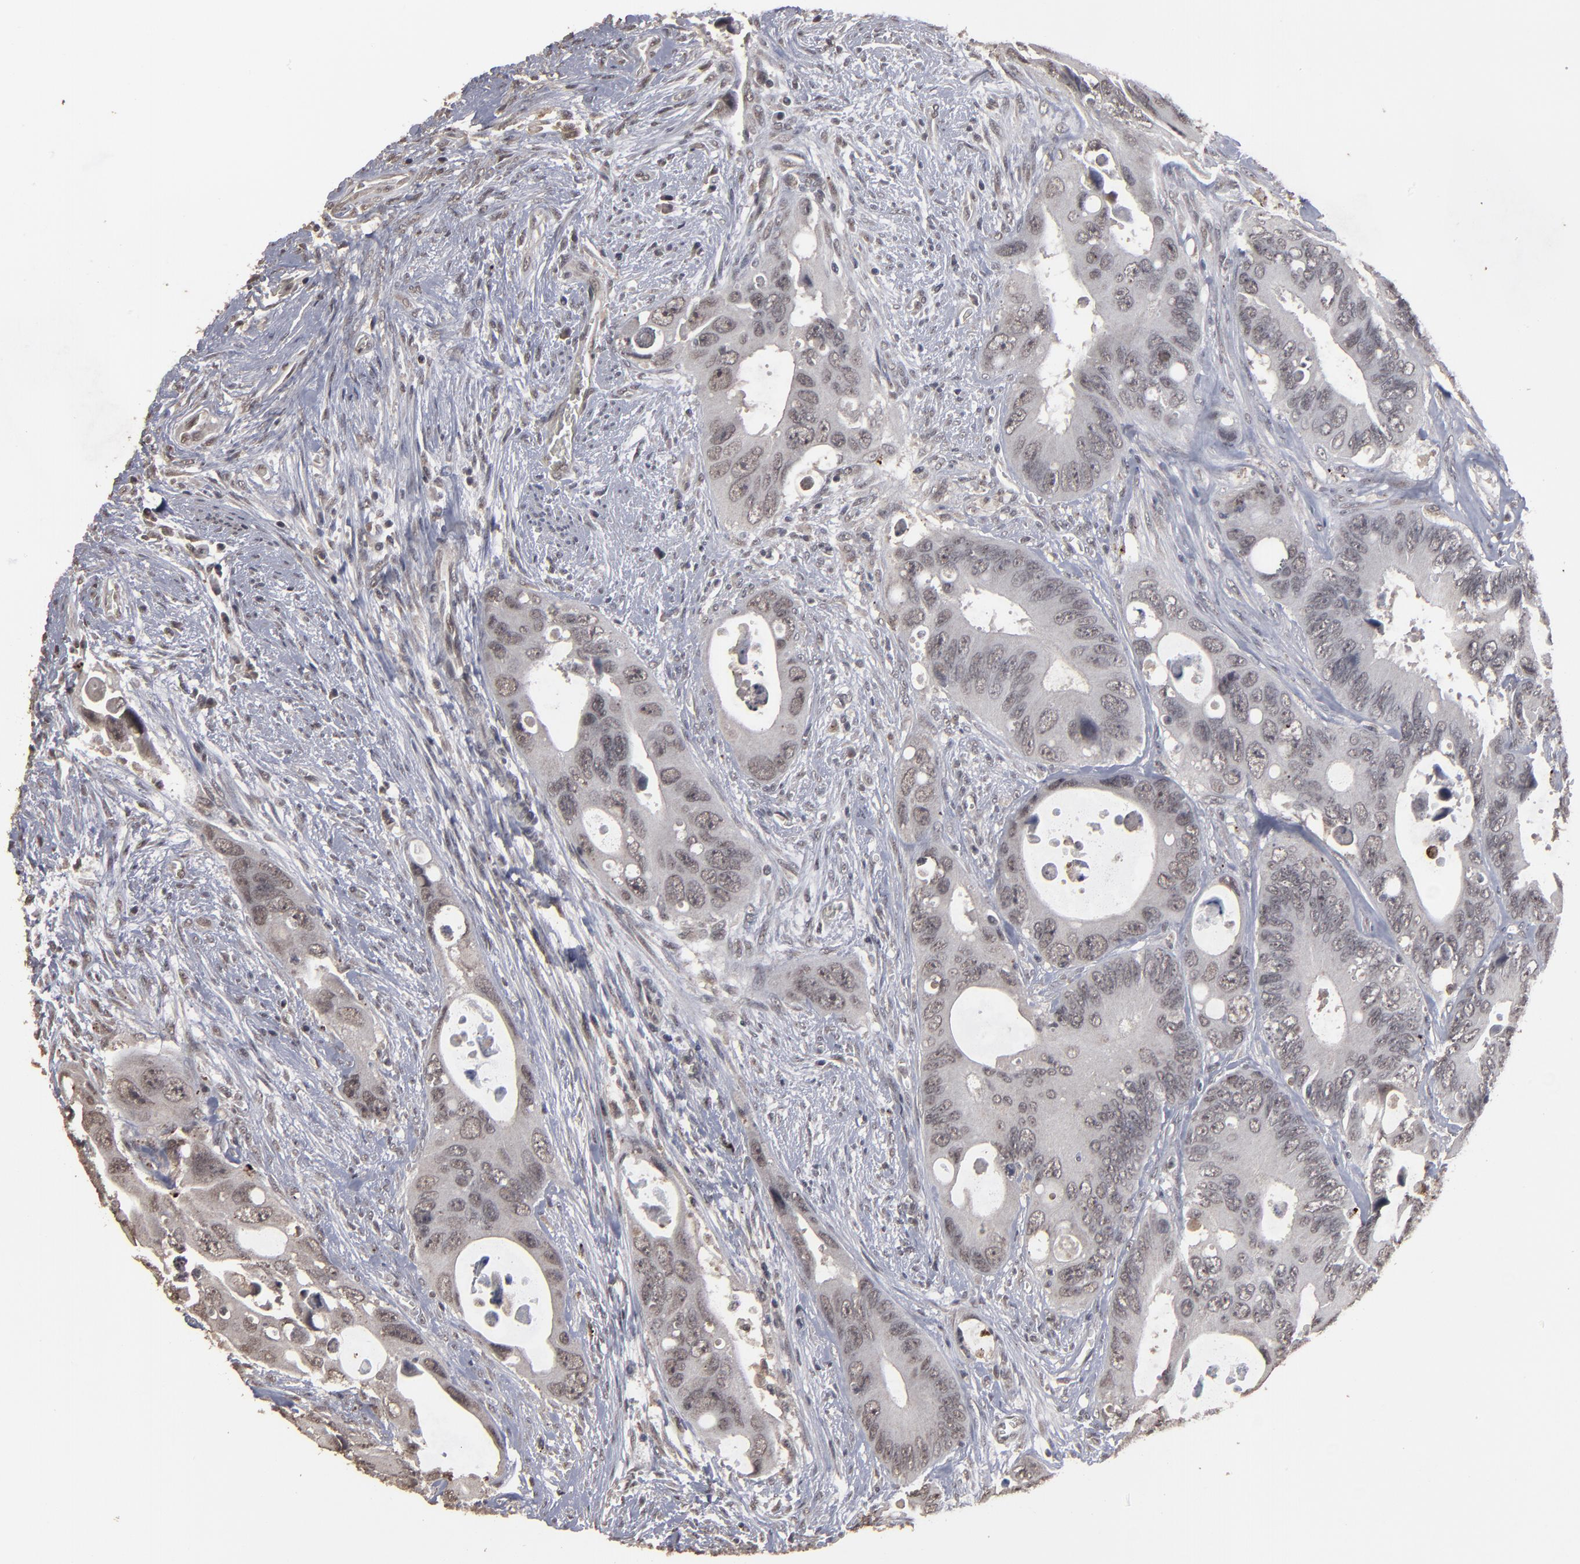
{"staining": {"intensity": "weak", "quantity": ">75%", "location": "cytoplasmic/membranous,nuclear"}, "tissue": "colorectal cancer", "cell_type": "Tumor cells", "image_type": "cancer", "snomed": [{"axis": "morphology", "description": "Adenocarcinoma, NOS"}, {"axis": "topography", "description": "Rectum"}], "caption": "Immunohistochemistry micrograph of human colorectal adenocarcinoma stained for a protein (brown), which reveals low levels of weak cytoplasmic/membranous and nuclear staining in about >75% of tumor cells.", "gene": "SLC22A17", "patient": {"sex": "male", "age": 70}}